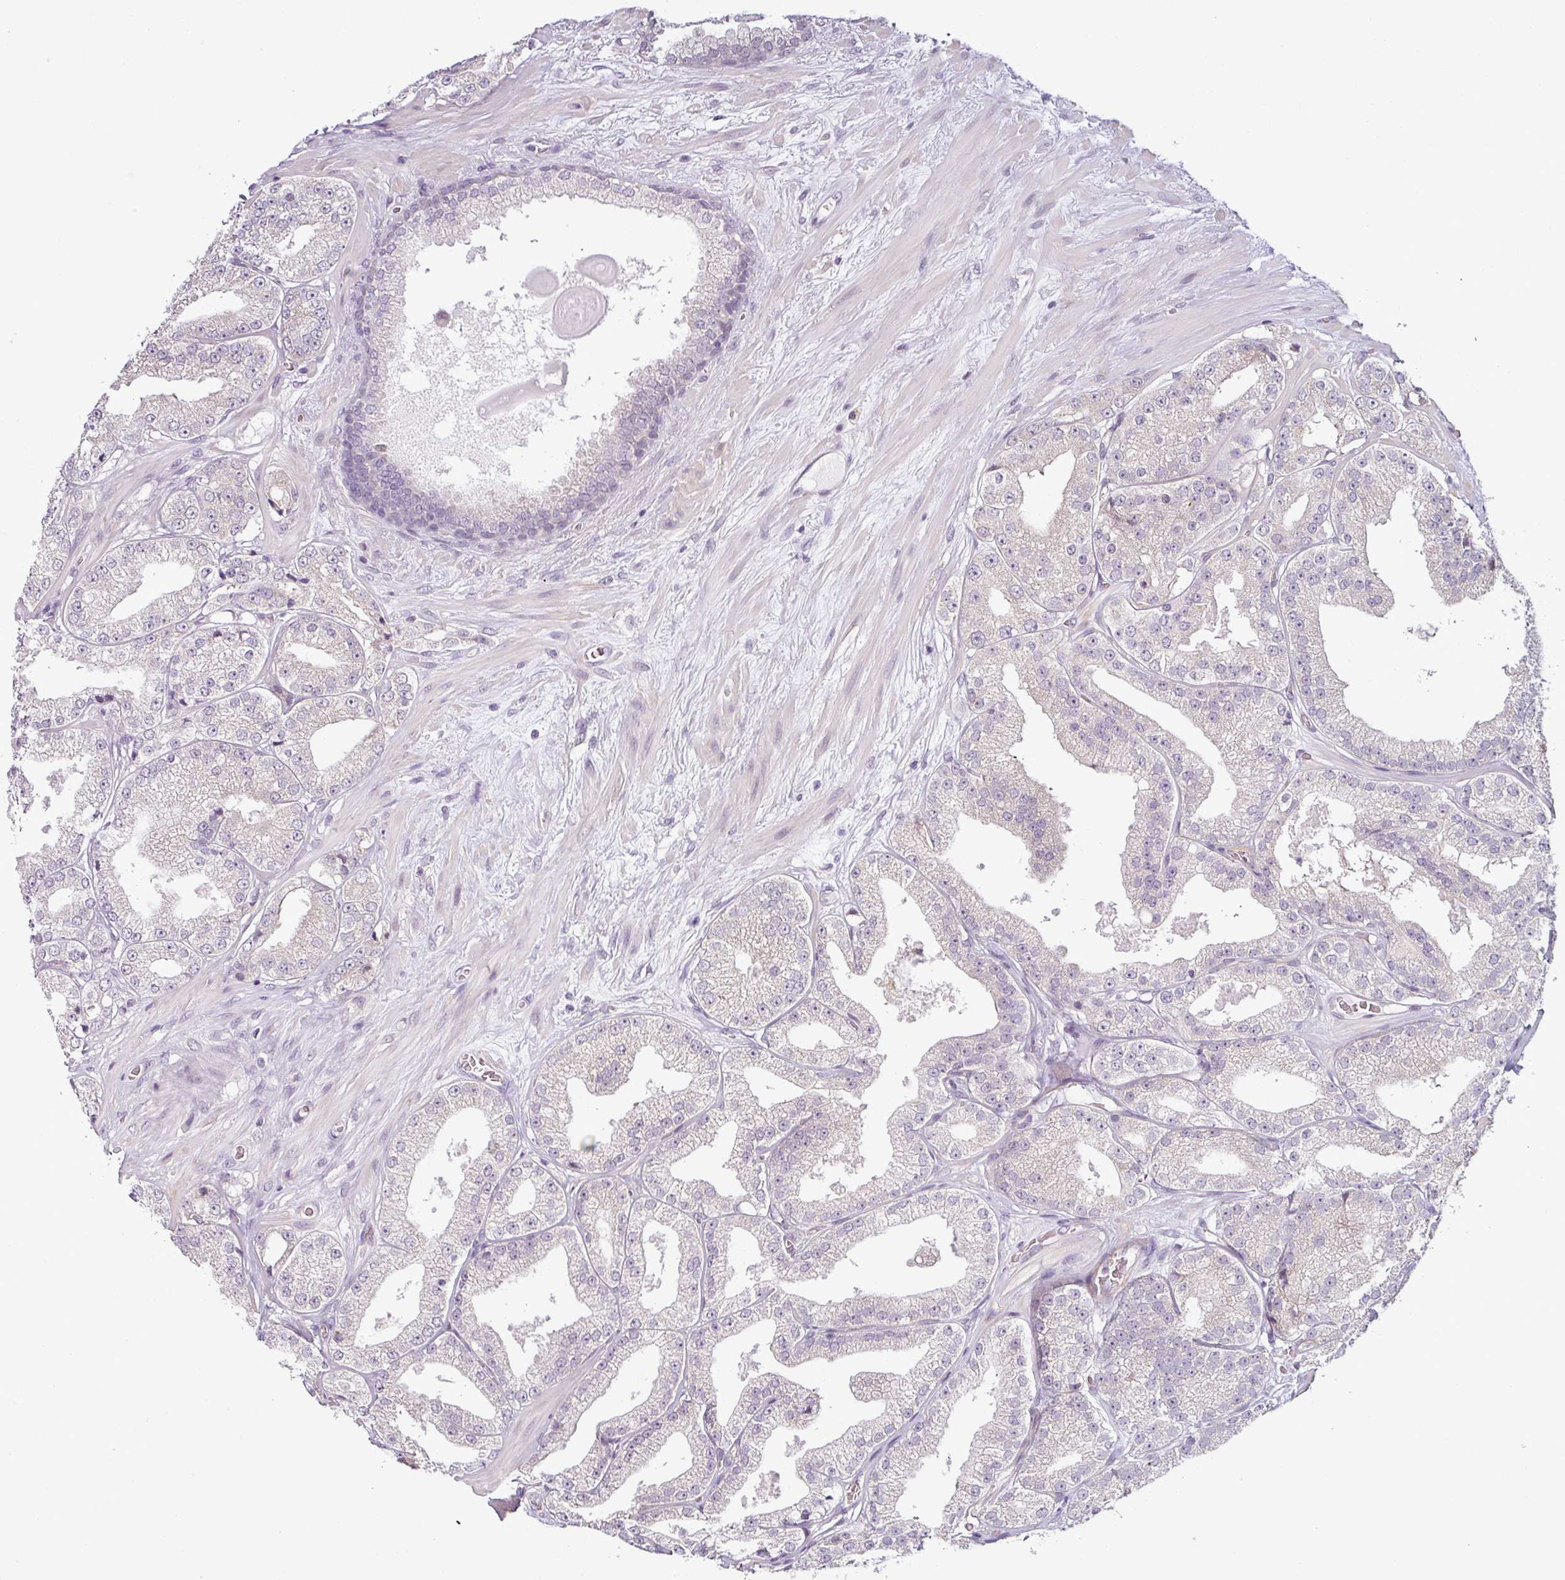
{"staining": {"intensity": "negative", "quantity": "none", "location": "none"}, "tissue": "prostate cancer", "cell_type": "Tumor cells", "image_type": "cancer", "snomed": [{"axis": "morphology", "description": "Adenocarcinoma, High grade"}, {"axis": "topography", "description": "Prostate"}], "caption": "A high-resolution histopathology image shows immunohistochemistry staining of prostate adenocarcinoma (high-grade), which reveals no significant expression in tumor cells. Brightfield microscopy of immunohistochemistry (IHC) stained with DAB (3,3'-diaminobenzidine) (brown) and hematoxylin (blue), captured at high magnification.", "gene": "OR52D1", "patient": {"sex": "male", "age": 68}}